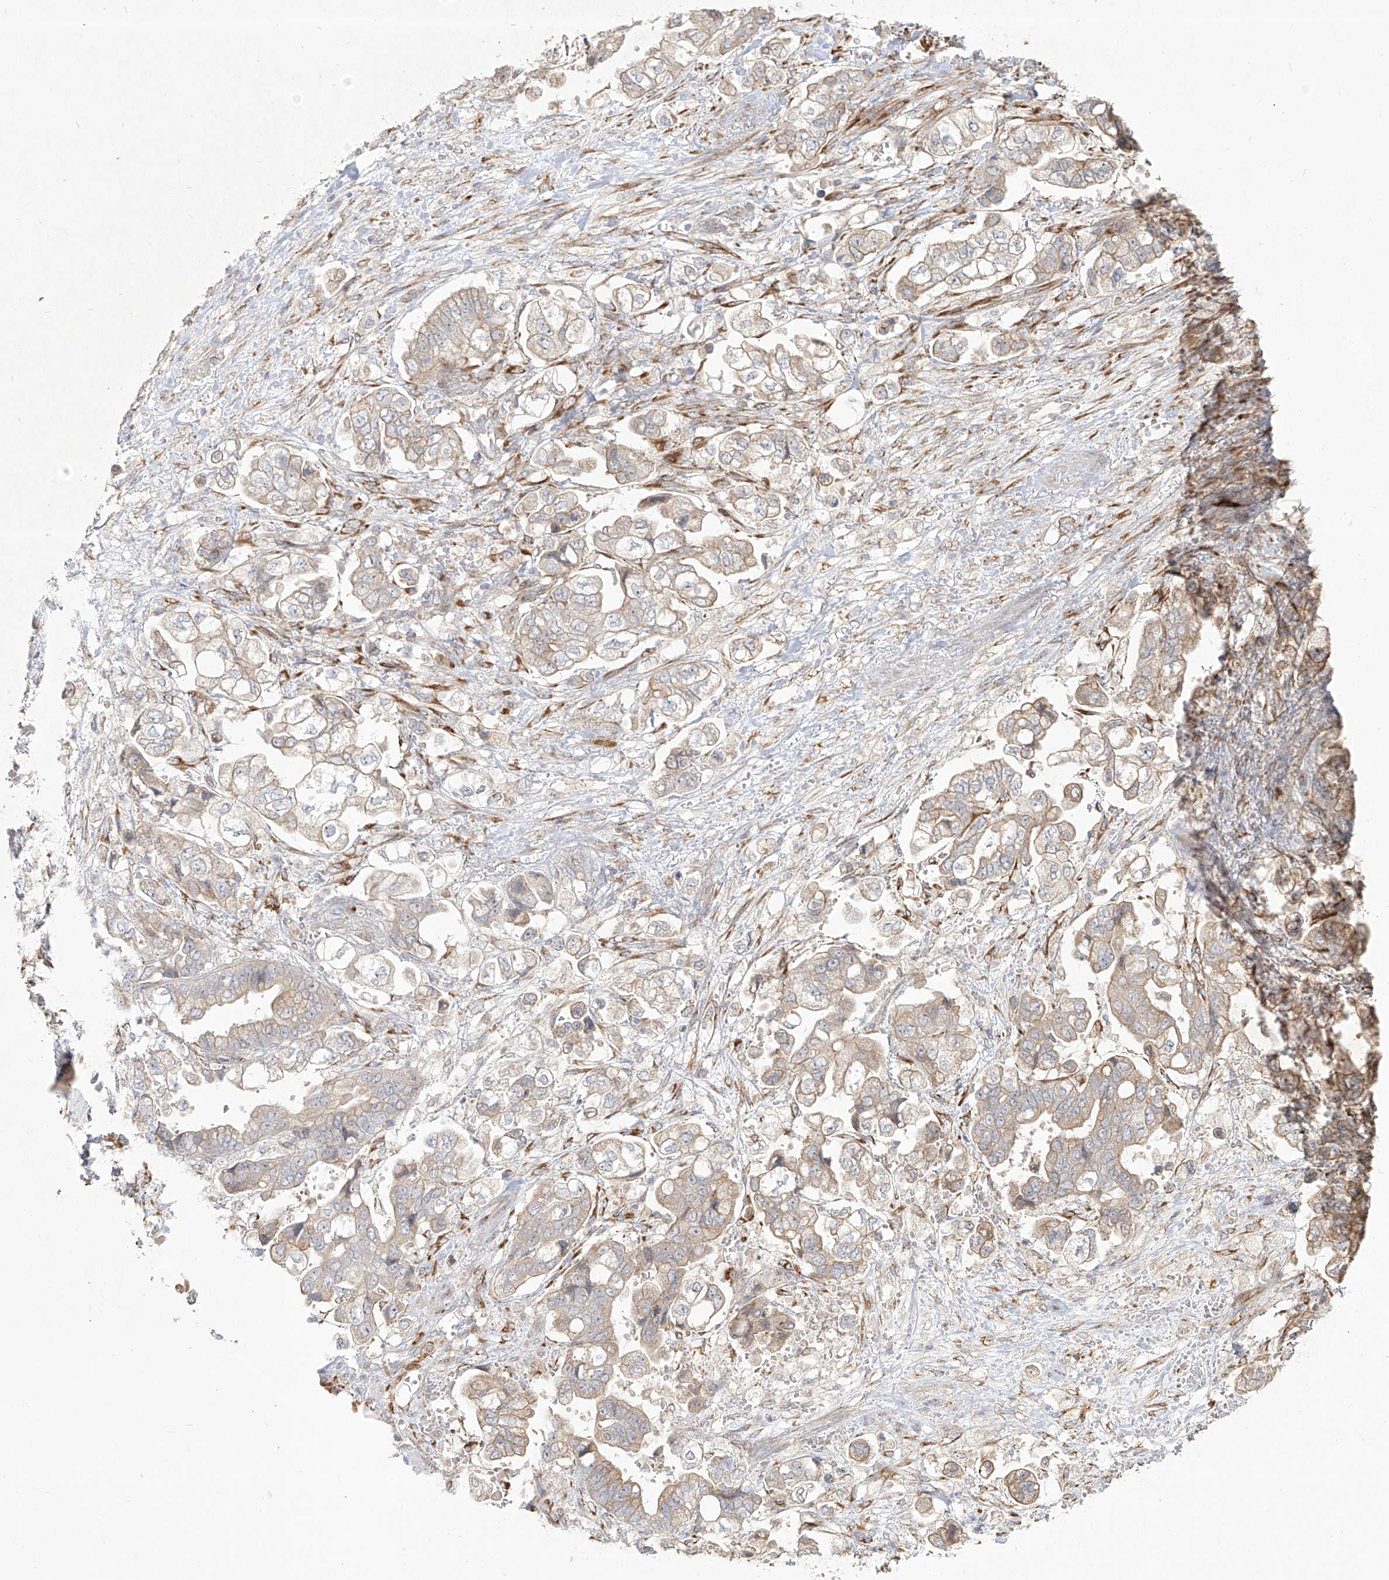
{"staining": {"intensity": "negative", "quantity": "none", "location": "none"}, "tissue": "stomach cancer", "cell_type": "Tumor cells", "image_type": "cancer", "snomed": [{"axis": "morphology", "description": "Normal tissue, NOS"}, {"axis": "morphology", "description": "Adenocarcinoma, NOS"}, {"axis": "topography", "description": "Stomach"}], "caption": "This micrograph is of stomach cancer stained with IHC to label a protein in brown with the nuclei are counter-stained blue. There is no staining in tumor cells.", "gene": "CD209", "patient": {"sex": "male", "age": 62}}